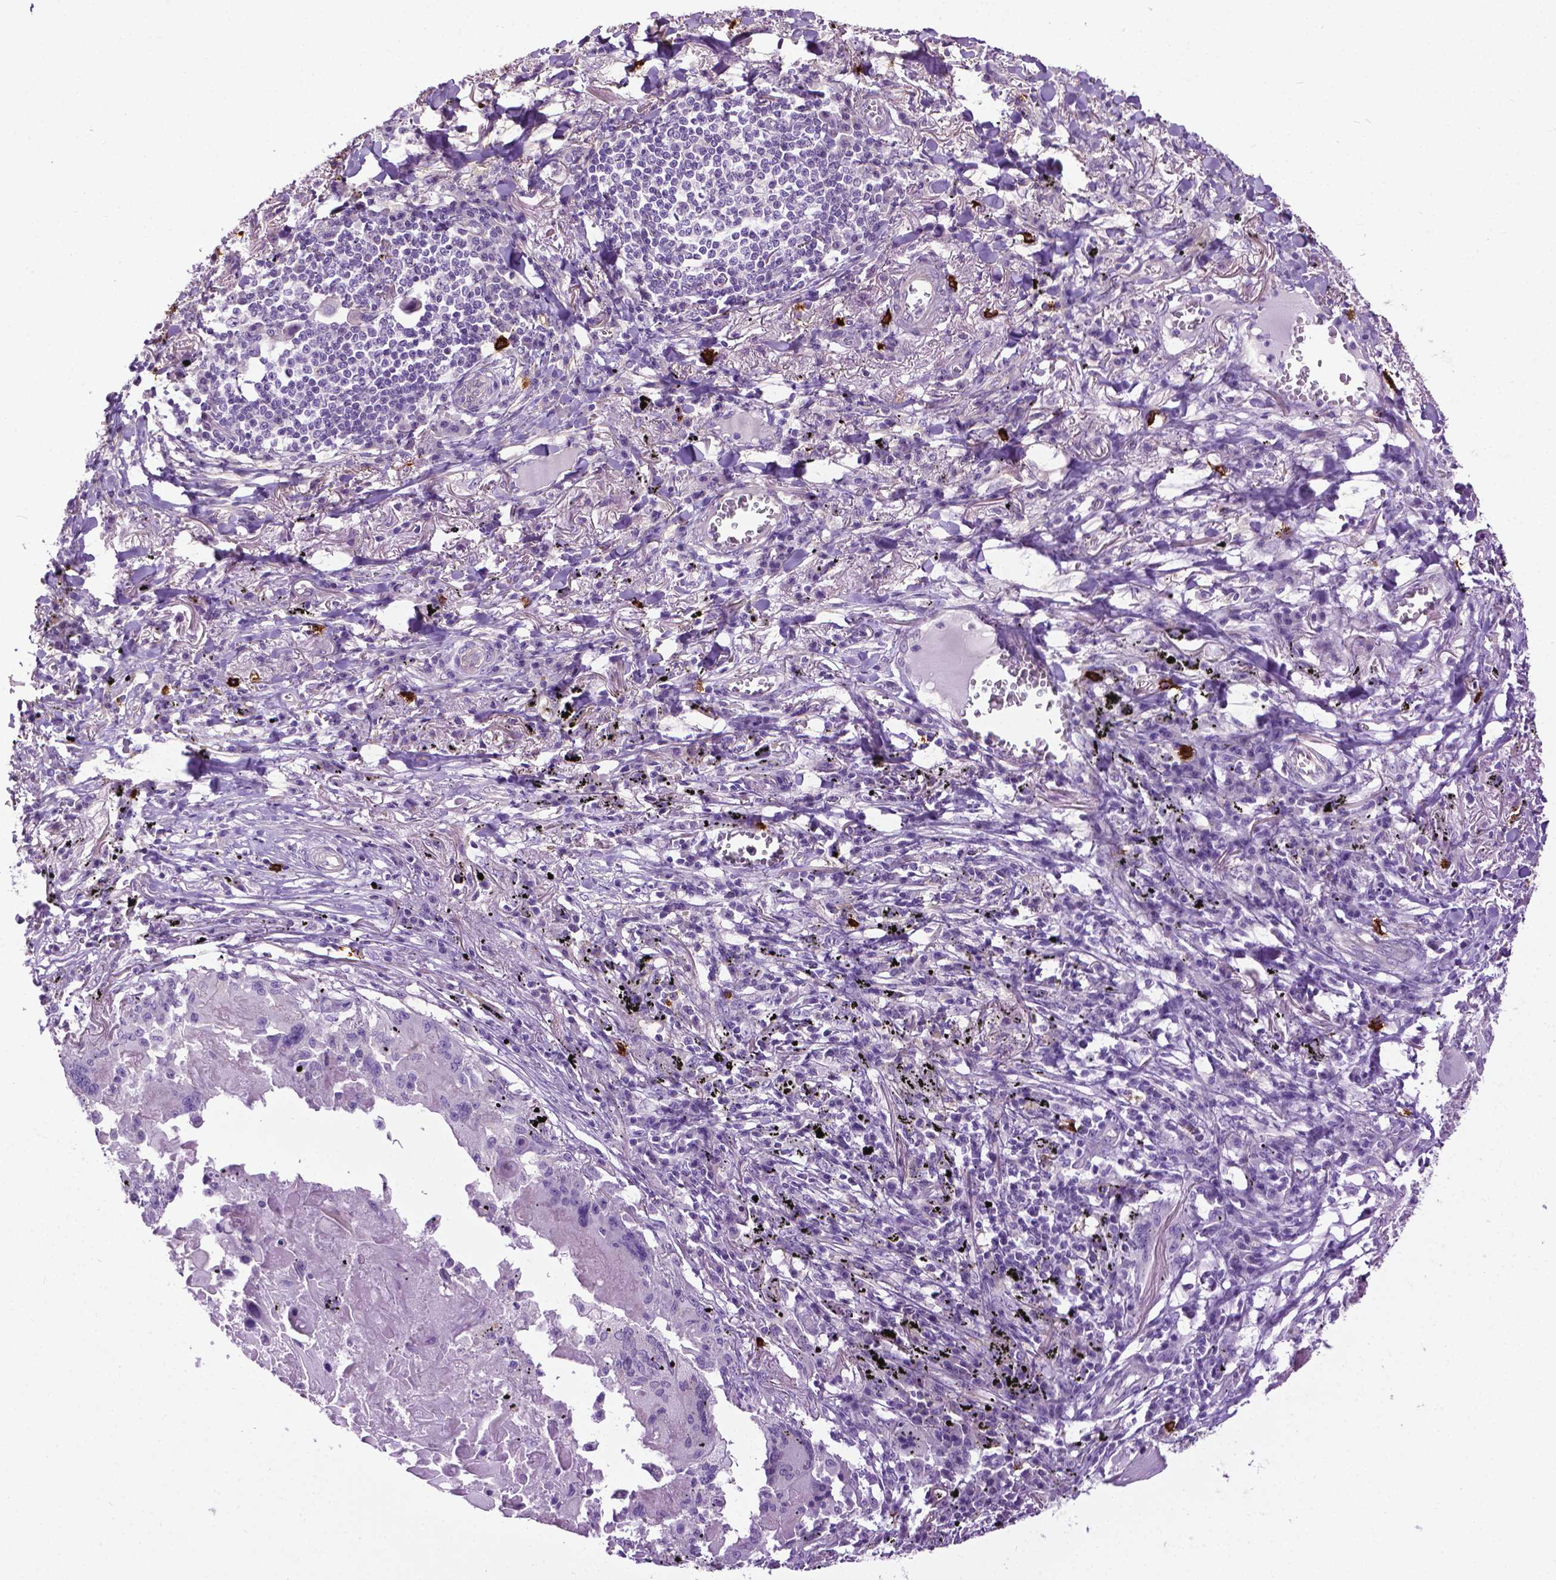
{"staining": {"intensity": "negative", "quantity": "none", "location": "none"}, "tissue": "lung cancer", "cell_type": "Tumor cells", "image_type": "cancer", "snomed": [{"axis": "morphology", "description": "Squamous cell carcinoma, NOS"}, {"axis": "topography", "description": "Lung"}], "caption": "Immunohistochemical staining of human lung cancer (squamous cell carcinoma) shows no significant expression in tumor cells.", "gene": "SPECC1L", "patient": {"sex": "male", "age": 78}}